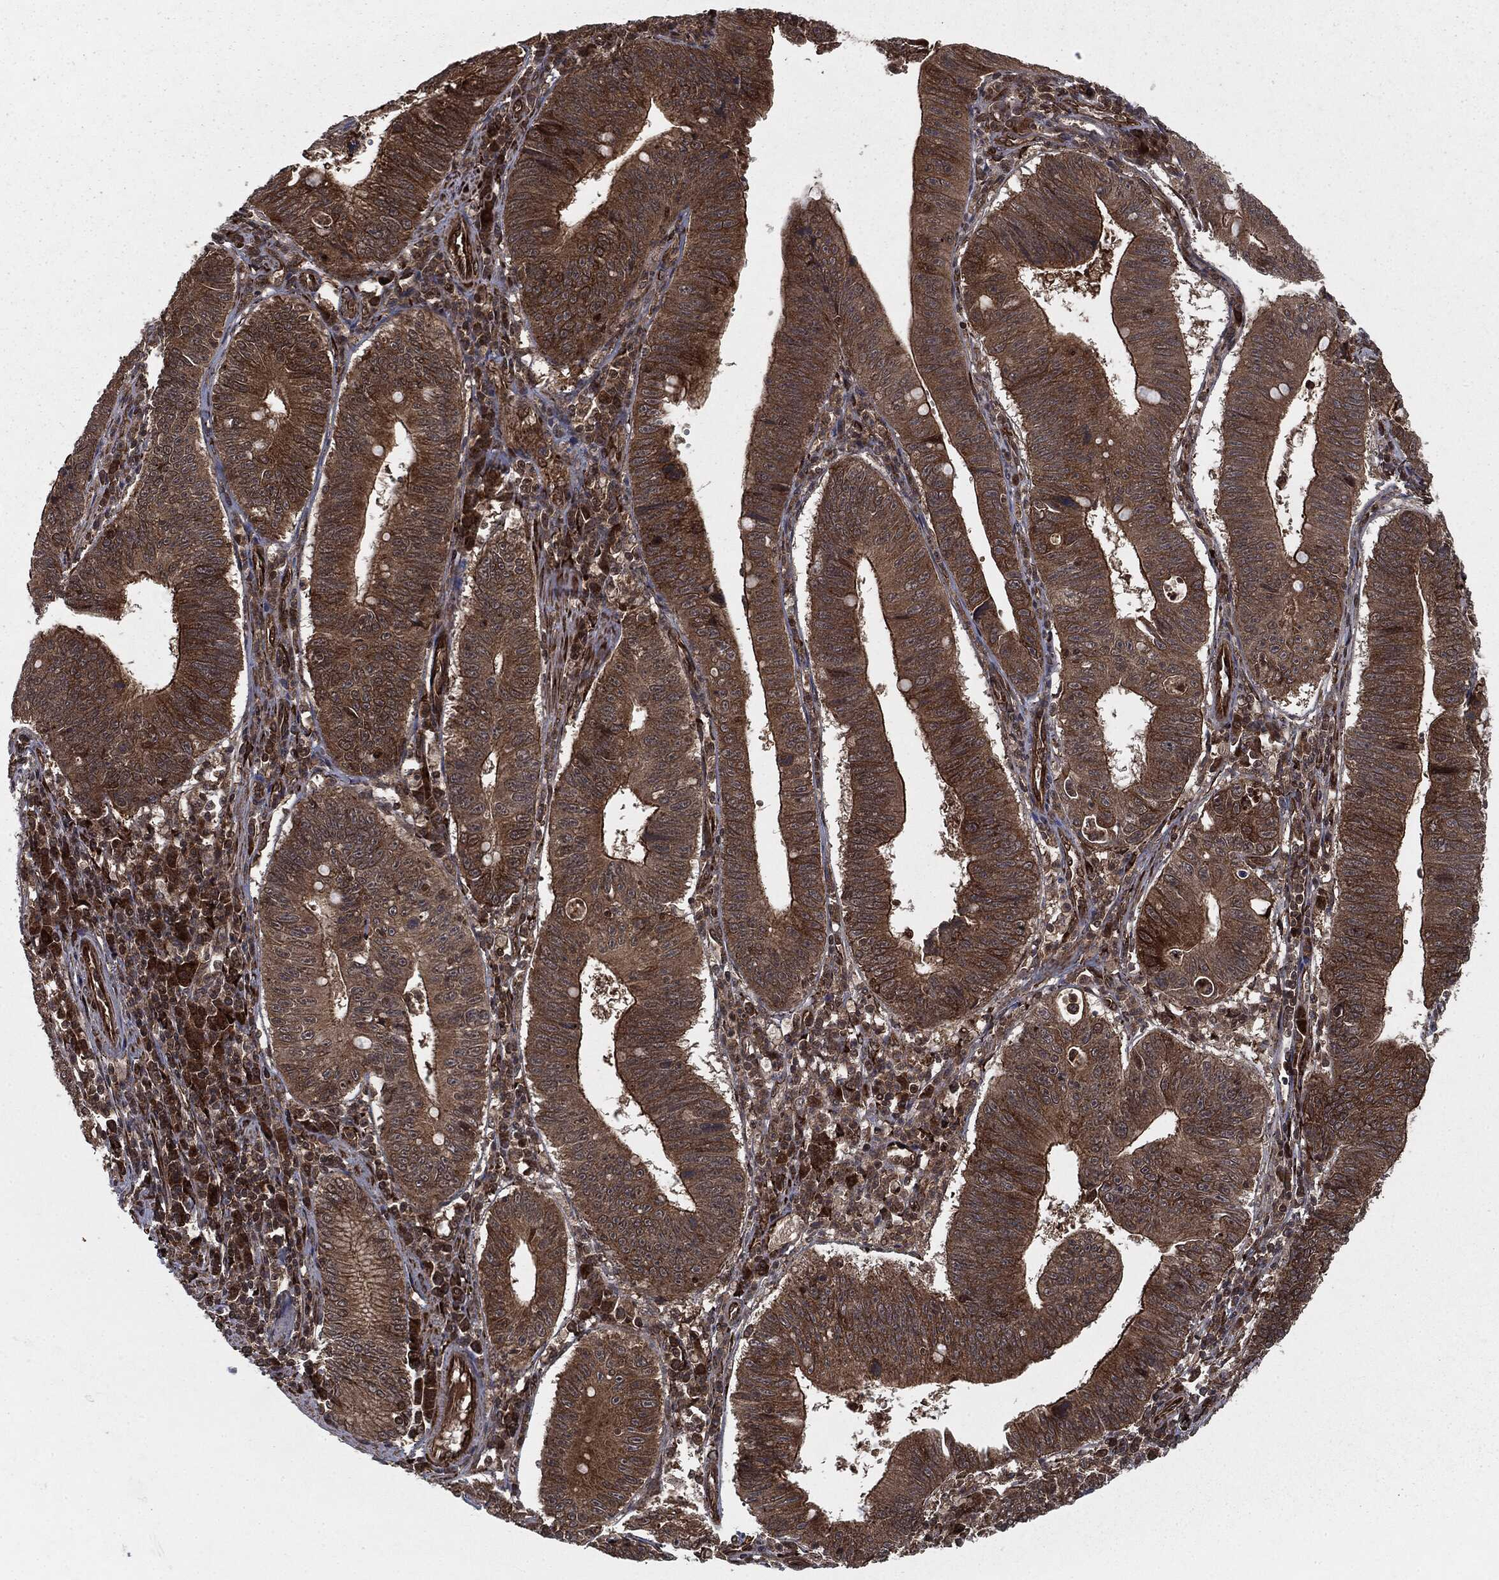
{"staining": {"intensity": "strong", "quantity": "<25%", "location": "cytoplasmic/membranous"}, "tissue": "stomach cancer", "cell_type": "Tumor cells", "image_type": "cancer", "snomed": [{"axis": "morphology", "description": "Adenocarcinoma, NOS"}, {"axis": "topography", "description": "Stomach"}], "caption": "This is a micrograph of IHC staining of stomach adenocarcinoma, which shows strong expression in the cytoplasmic/membranous of tumor cells.", "gene": "RANBP9", "patient": {"sex": "male", "age": 59}}